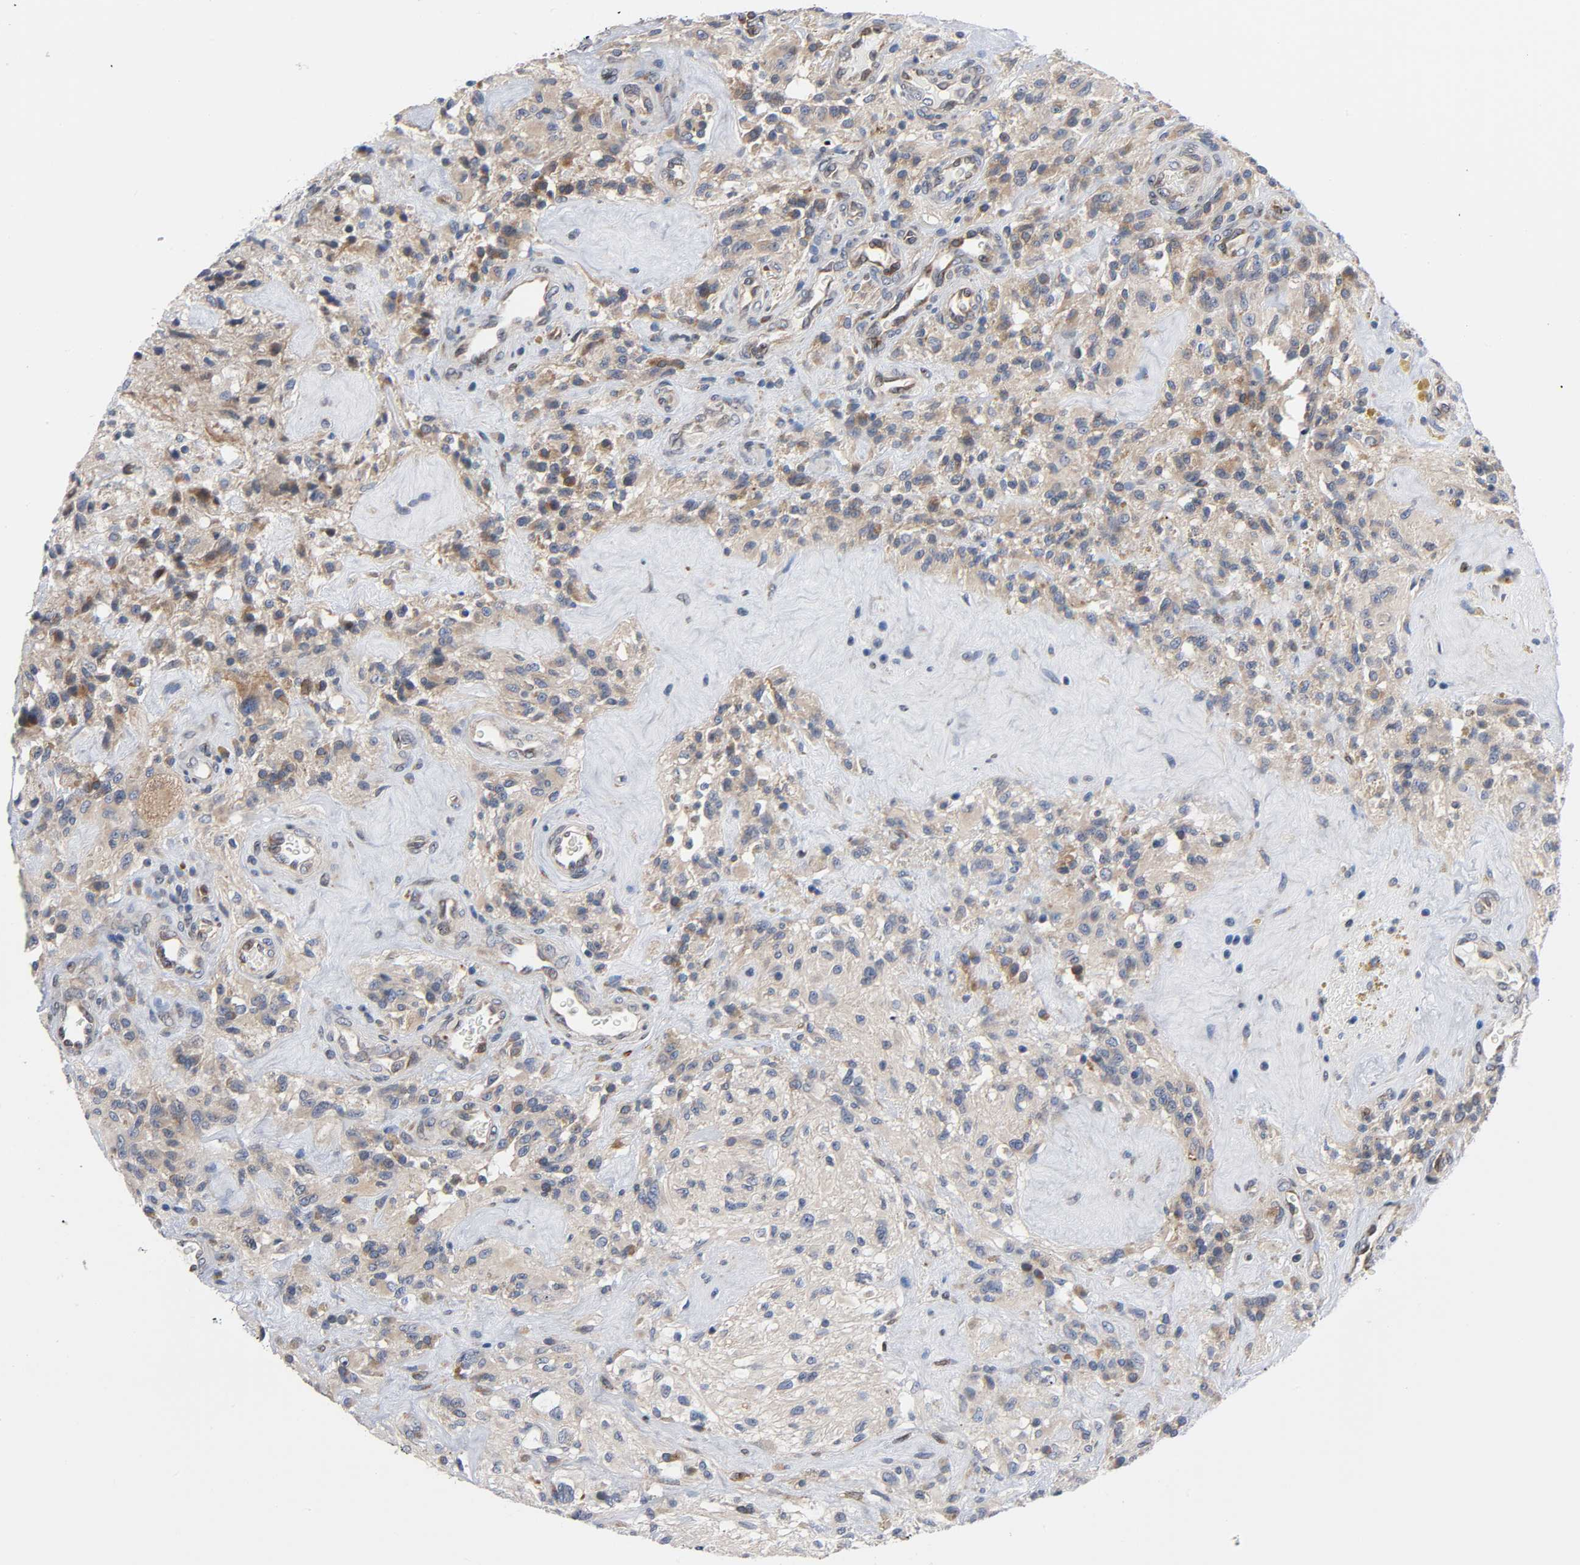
{"staining": {"intensity": "weak", "quantity": "25%-75%", "location": "cytoplasmic/membranous"}, "tissue": "glioma", "cell_type": "Tumor cells", "image_type": "cancer", "snomed": [{"axis": "morphology", "description": "Normal tissue, NOS"}, {"axis": "morphology", "description": "Glioma, malignant, High grade"}, {"axis": "topography", "description": "Cerebral cortex"}], "caption": "This histopathology image reveals IHC staining of malignant high-grade glioma, with low weak cytoplasmic/membranous positivity in about 25%-75% of tumor cells.", "gene": "ASB6", "patient": {"sex": "male", "age": 56}}